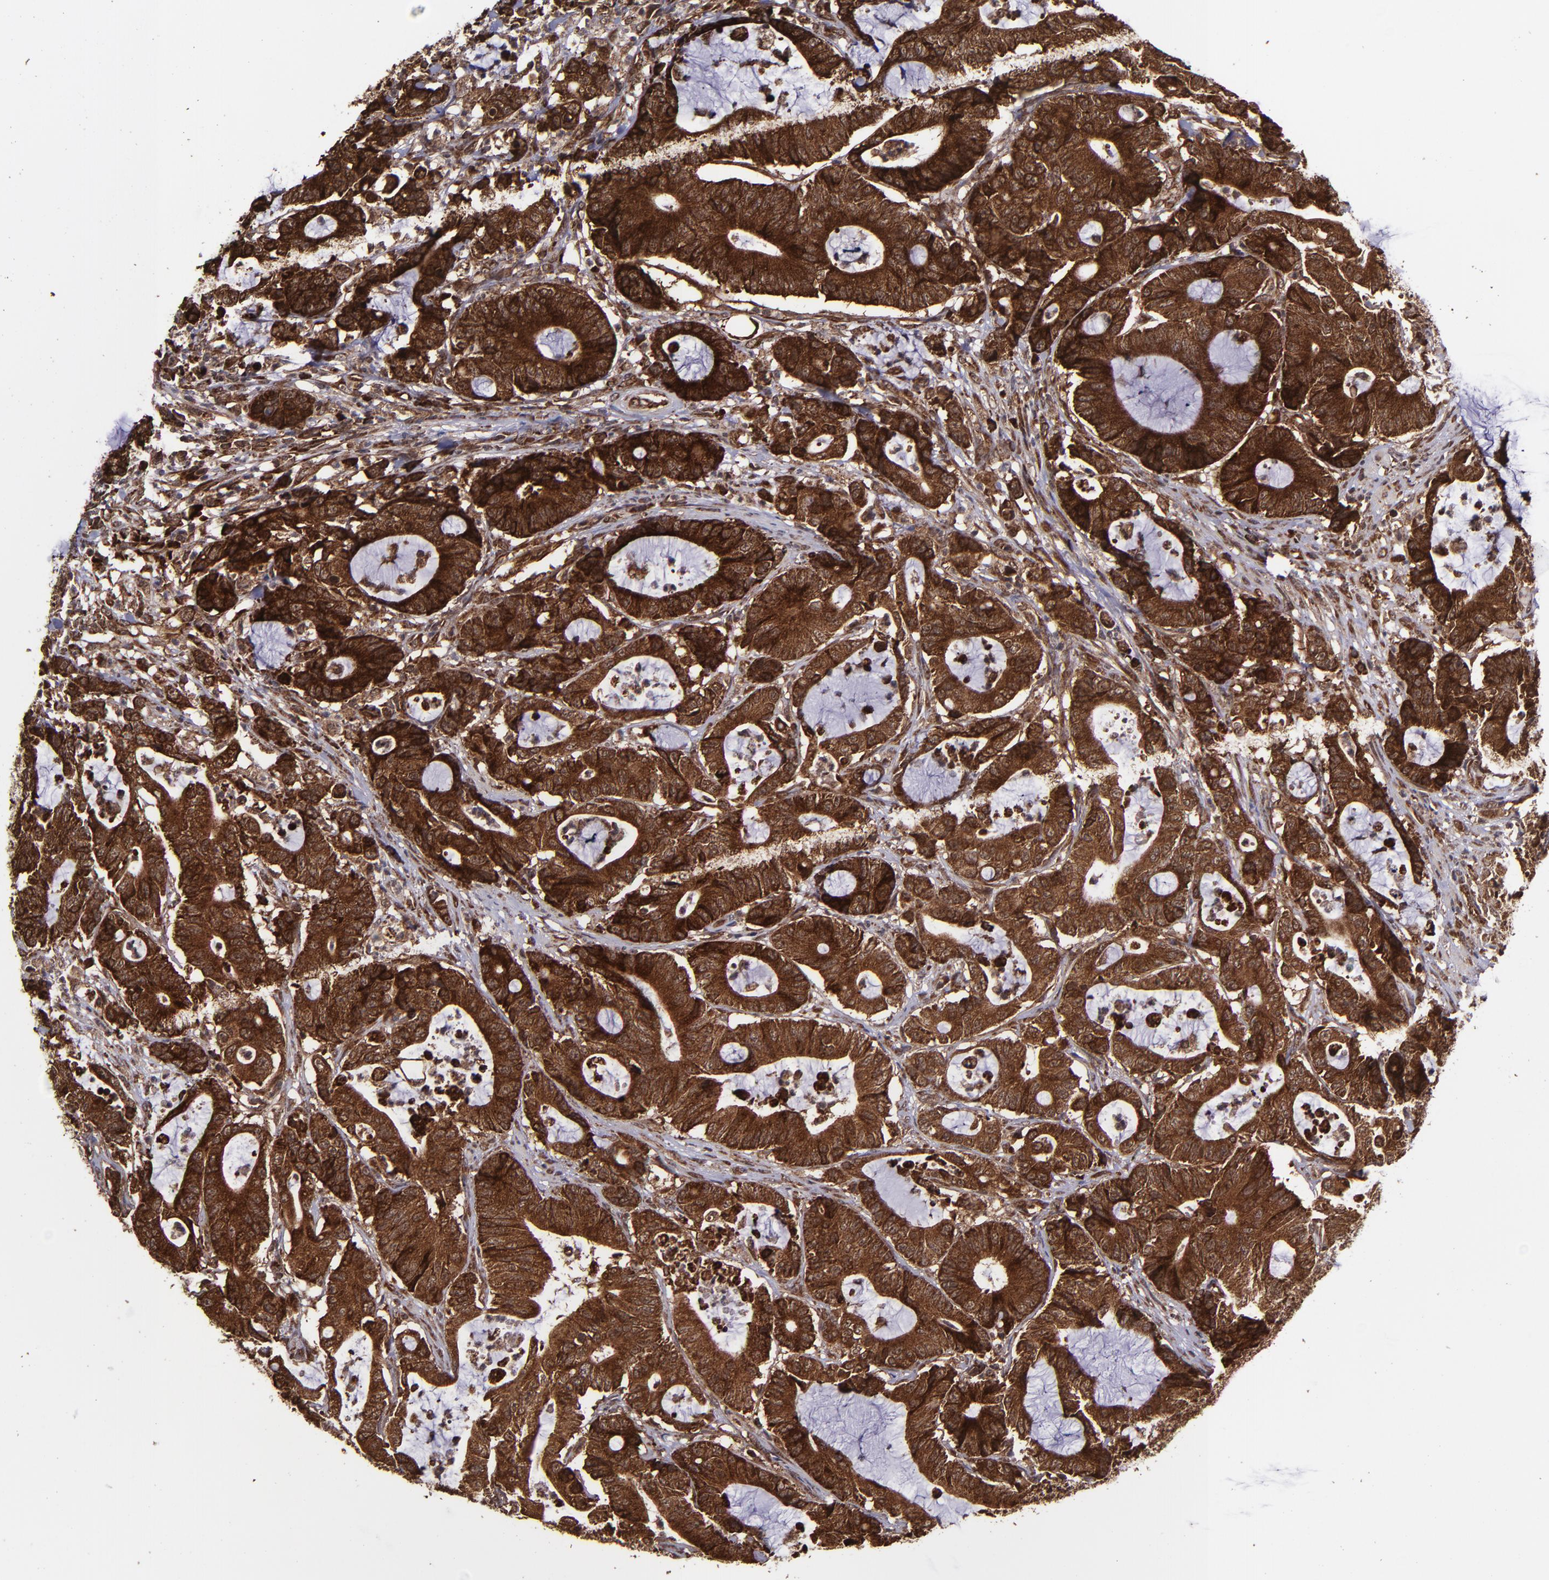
{"staining": {"intensity": "strong", "quantity": ">75%", "location": "cytoplasmic/membranous,nuclear"}, "tissue": "colorectal cancer", "cell_type": "Tumor cells", "image_type": "cancer", "snomed": [{"axis": "morphology", "description": "Adenocarcinoma, NOS"}, {"axis": "topography", "description": "Colon"}], "caption": "Colorectal cancer was stained to show a protein in brown. There is high levels of strong cytoplasmic/membranous and nuclear positivity in about >75% of tumor cells. (Brightfield microscopy of DAB IHC at high magnification).", "gene": "EIF4ENIF1", "patient": {"sex": "female", "age": 84}}